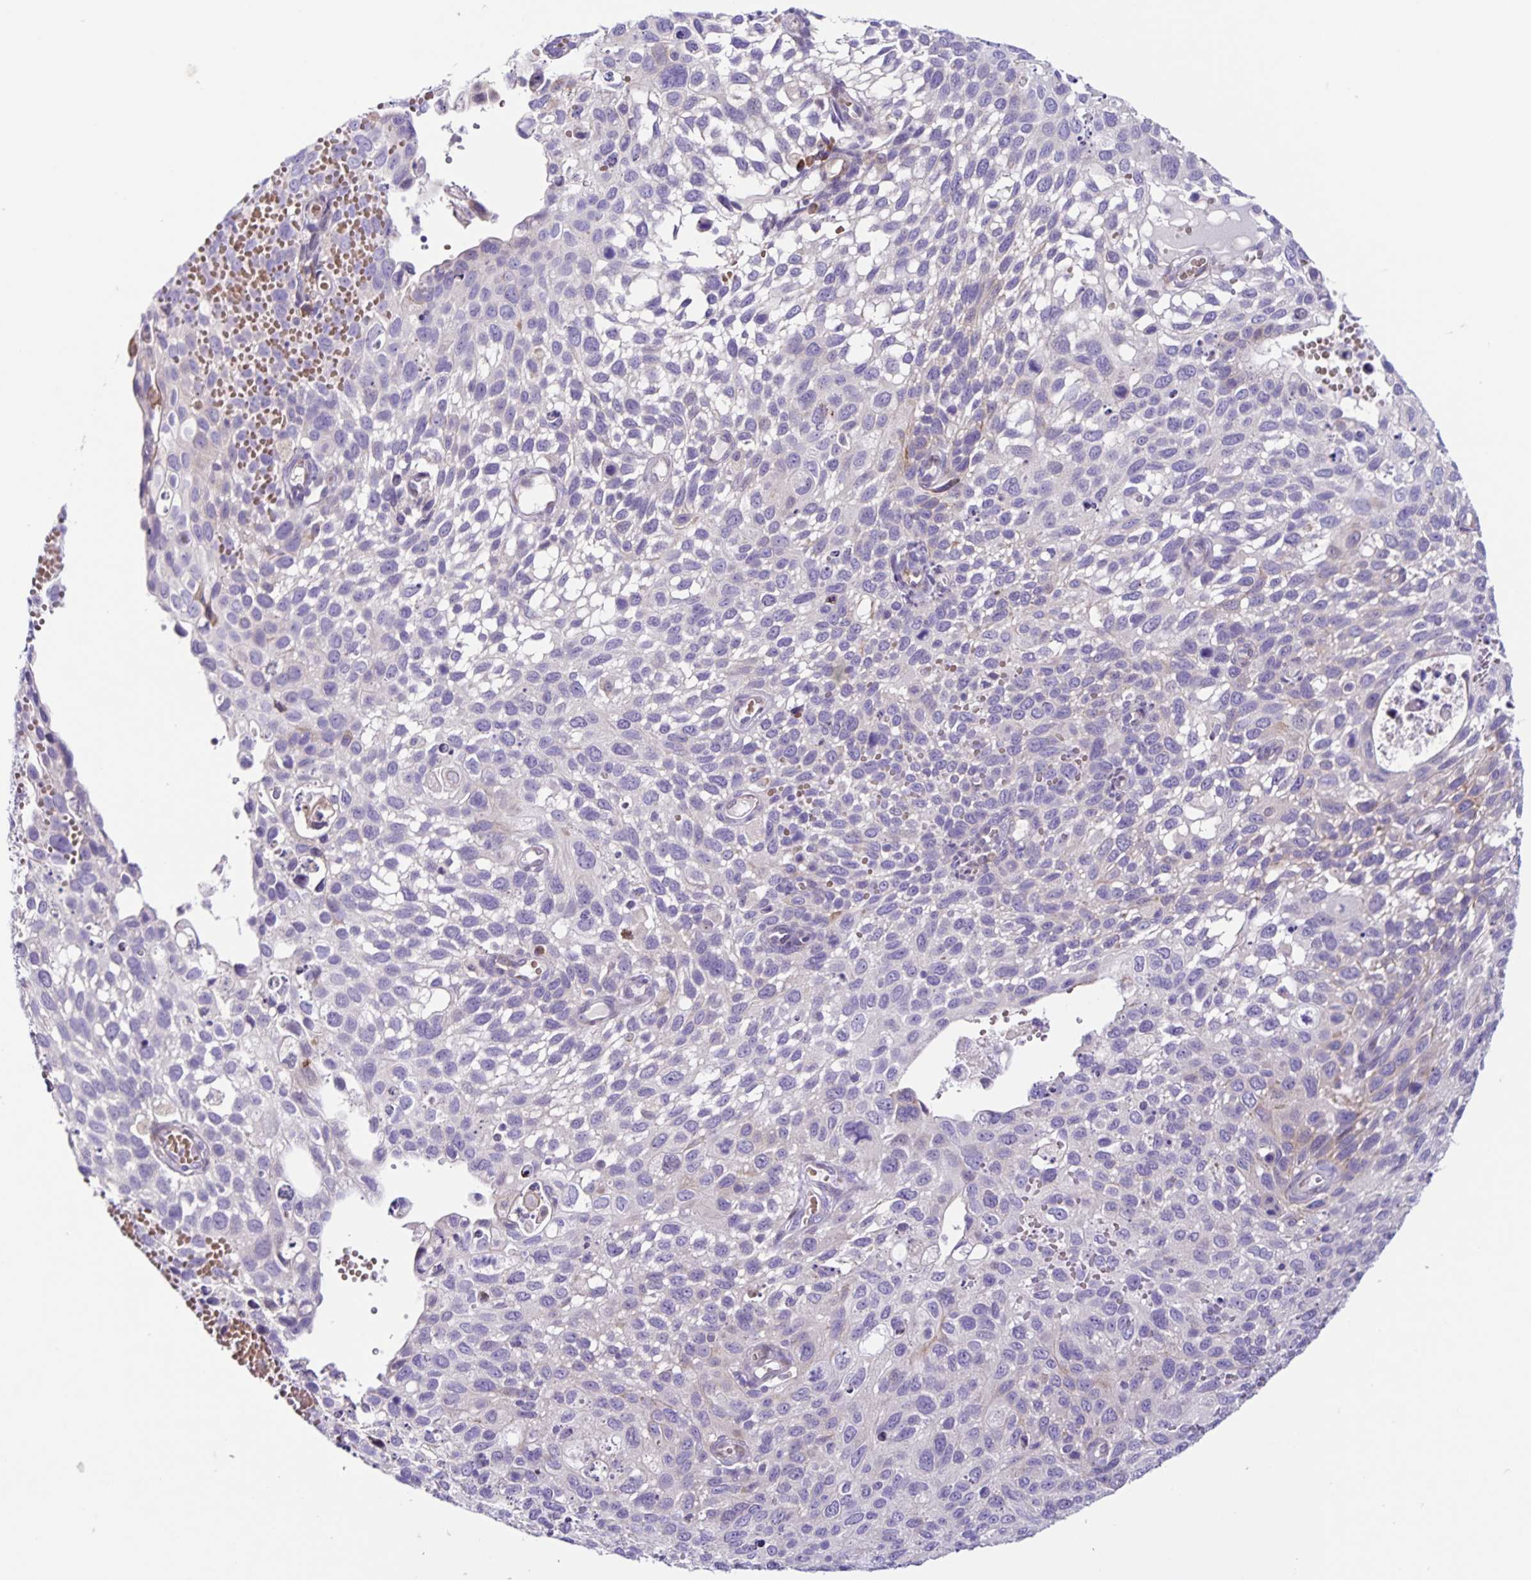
{"staining": {"intensity": "negative", "quantity": "none", "location": "none"}, "tissue": "cervical cancer", "cell_type": "Tumor cells", "image_type": "cancer", "snomed": [{"axis": "morphology", "description": "Squamous cell carcinoma, NOS"}, {"axis": "topography", "description": "Cervix"}], "caption": "Photomicrograph shows no significant protein staining in tumor cells of cervical cancer (squamous cell carcinoma). (DAB (3,3'-diaminobenzidine) immunohistochemistry (IHC), high magnification).", "gene": "RNFT2", "patient": {"sex": "female", "age": 70}}